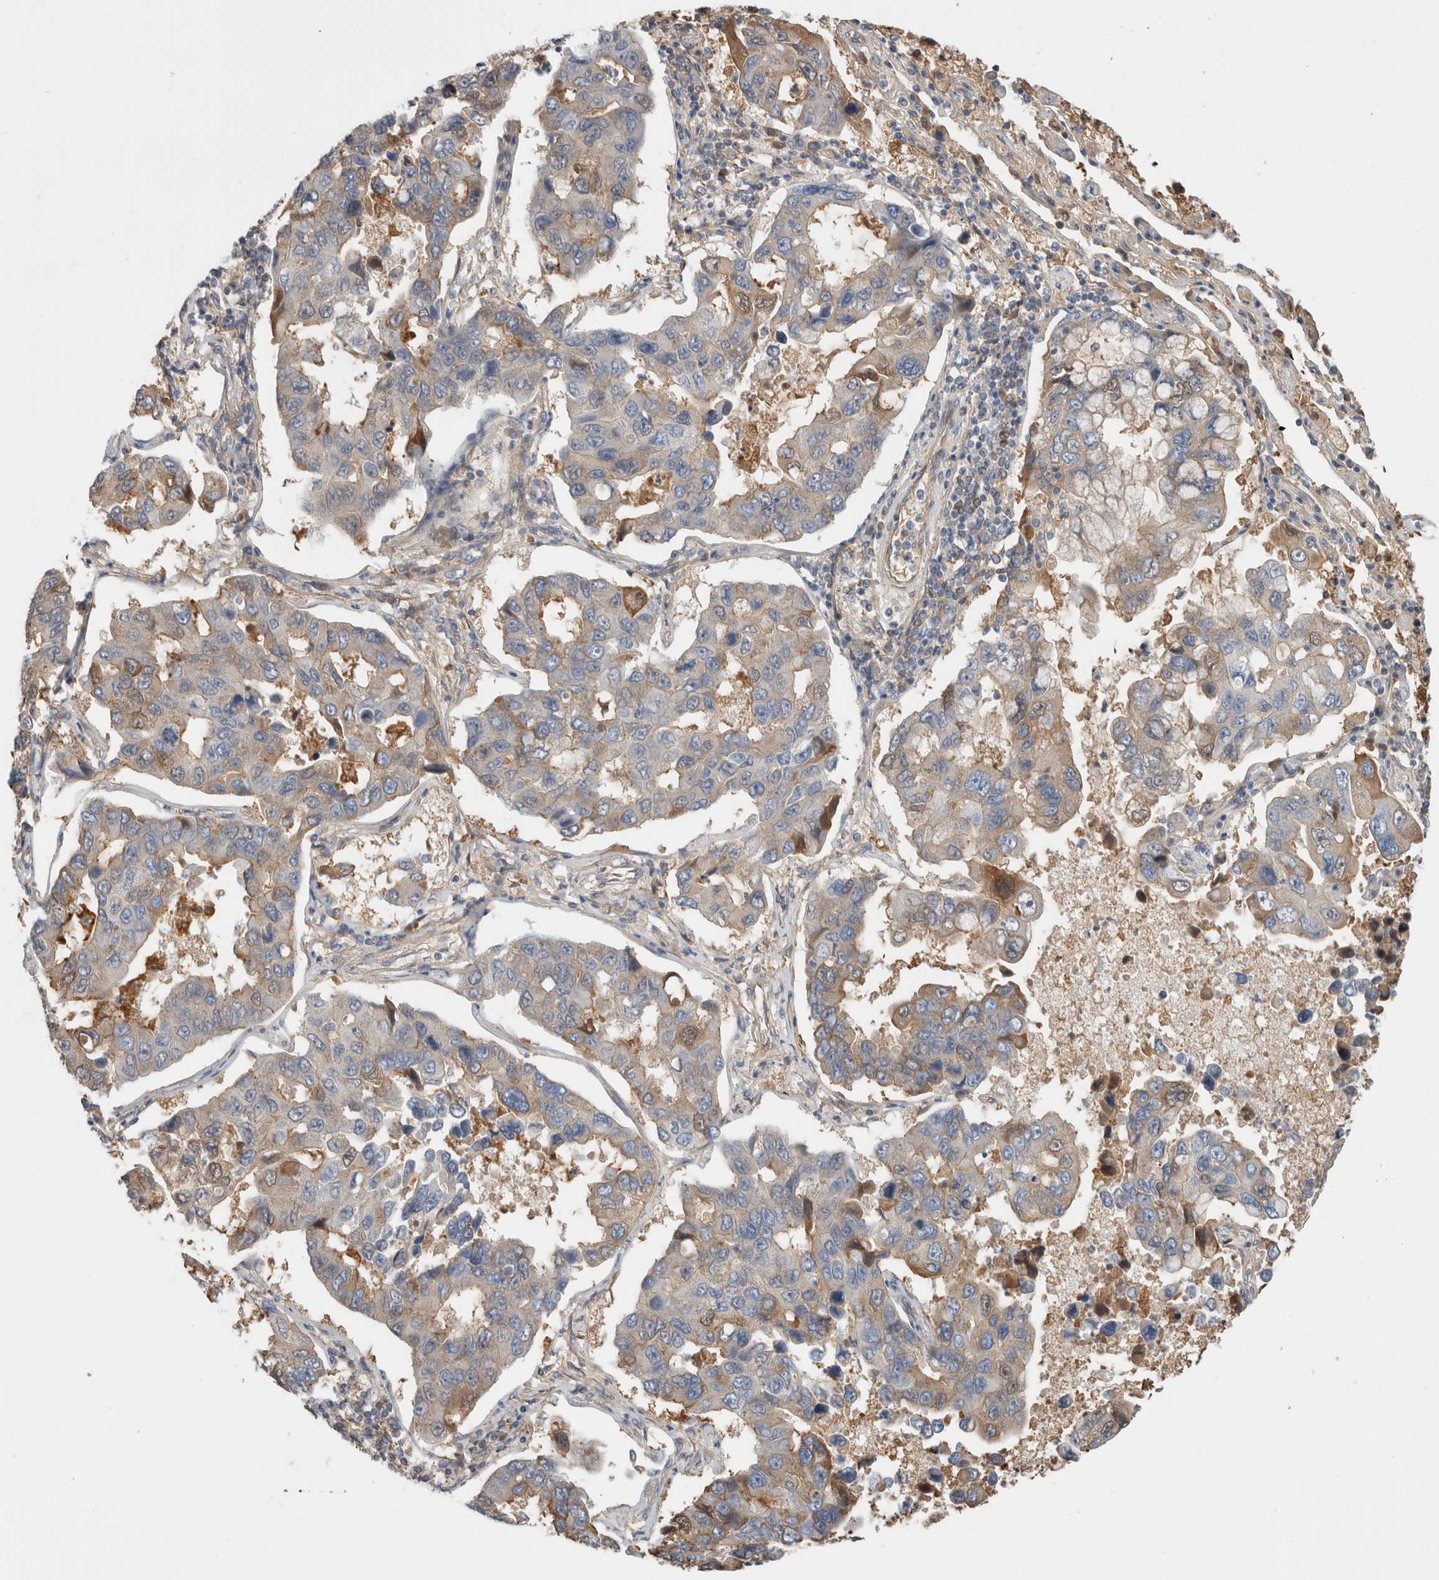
{"staining": {"intensity": "moderate", "quantity": "<25%", "location": "cytoplasmic/membranous"}, "tissue": "lung cancer", "cell_type": "Tumor cells", "image_type": "cancer", "snomed": [{"axis": "morphology", "description": "Adenocarcinoma, NOS"}, {"axis": "topography", "description": "Lung"}], "caption": "DAB (3,3'-diaminobenzidine) immunohistochemical staining of lung adenocarcinoma shows moderate cytoplasmic/membranous protein positivity in approximately <25% of tumor cells. The staining was performed using DAB to visualize the protein expression in brown, while the nuclei were stained in blue with hematoxylin (Magnification: 20x).", "gene": "CFI", "patient": {"sex": "male", "age": 64}}